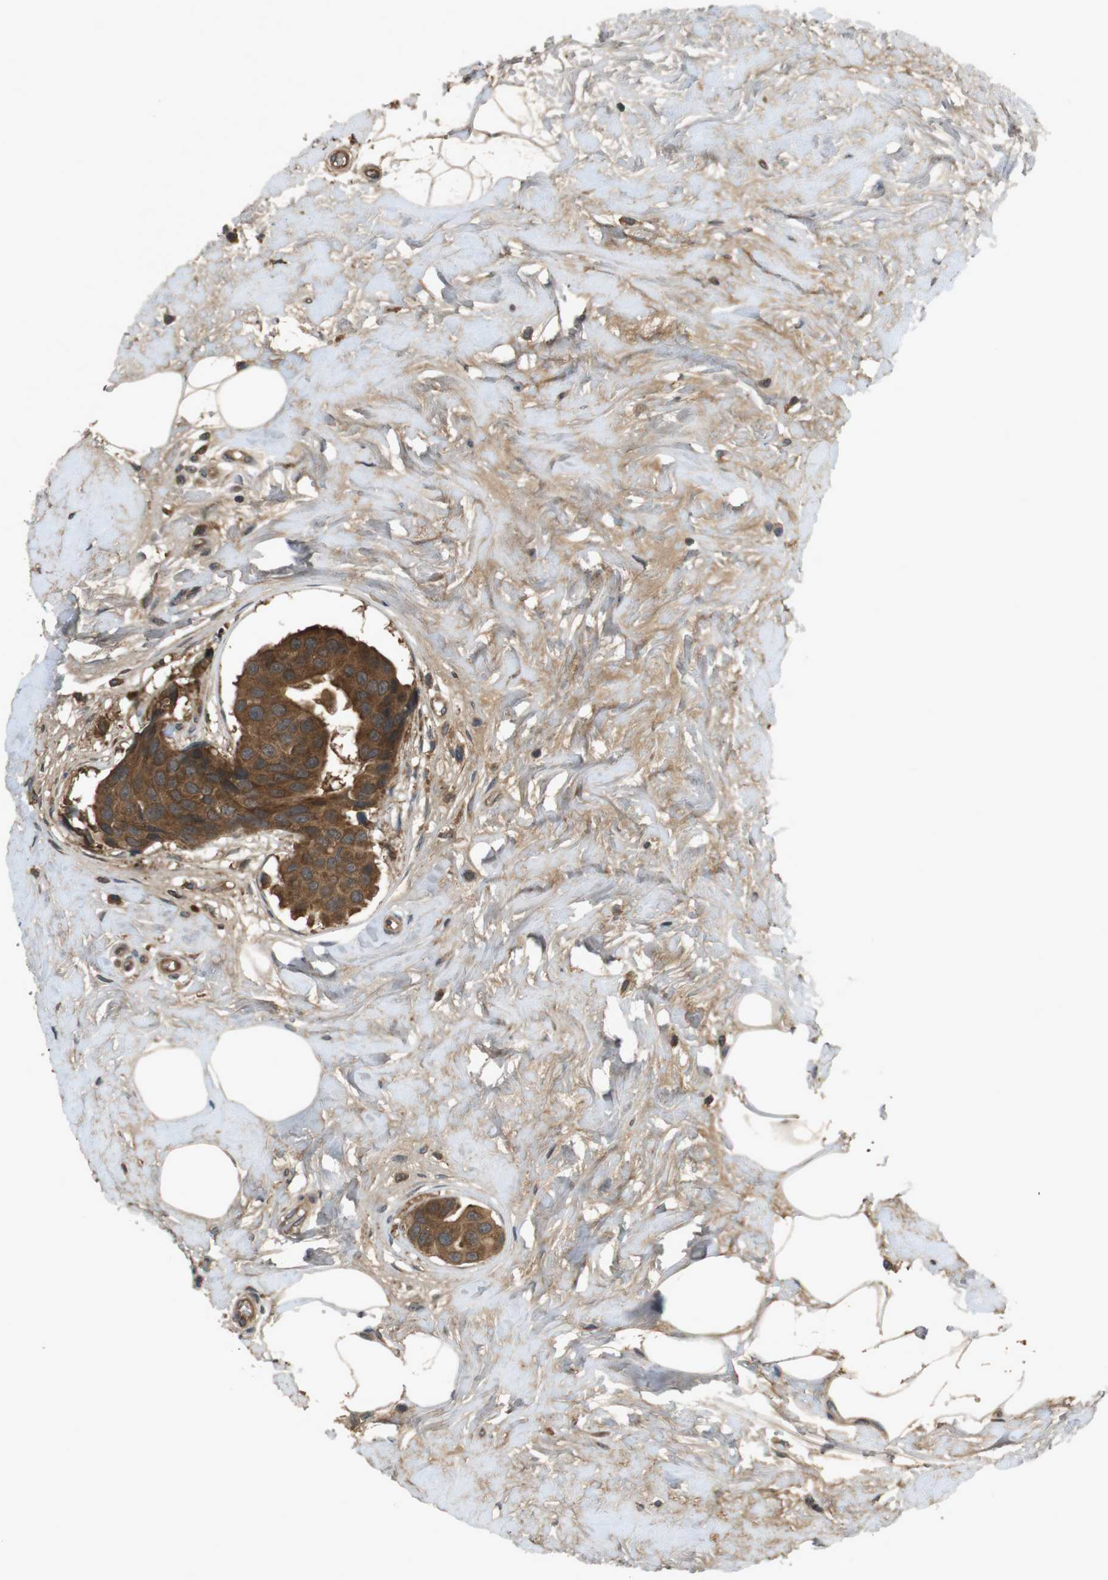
{"staining": {"intensity": "strong", "quantity": ">75%", "location": "cytoplasmic/membranous"}, "tissue": "breast cancer", "cell_type": "Tumor cells", "image_type": "cancer", "snomed": [{"axis": "morphology", "description": "Normal tissue, NOS"}, {"axis": "morphology", "description": "Duct carcinoma"}, {"axis": "topography", "description": "Breast"}], "caption": "Immunohistochemistry (IHC) micrograph of neoplastic tissue: human intraductal carcinoma (breast) stained using immunohistochemistry shows high levels of strong protein expression localized specifically in the cytoplasmic/membranous of tumor cells, appearing as a cytoplasmic/membranous brown color.", "gene": "NFKBIE", "patient": {"sex": "female", "age": 39}}